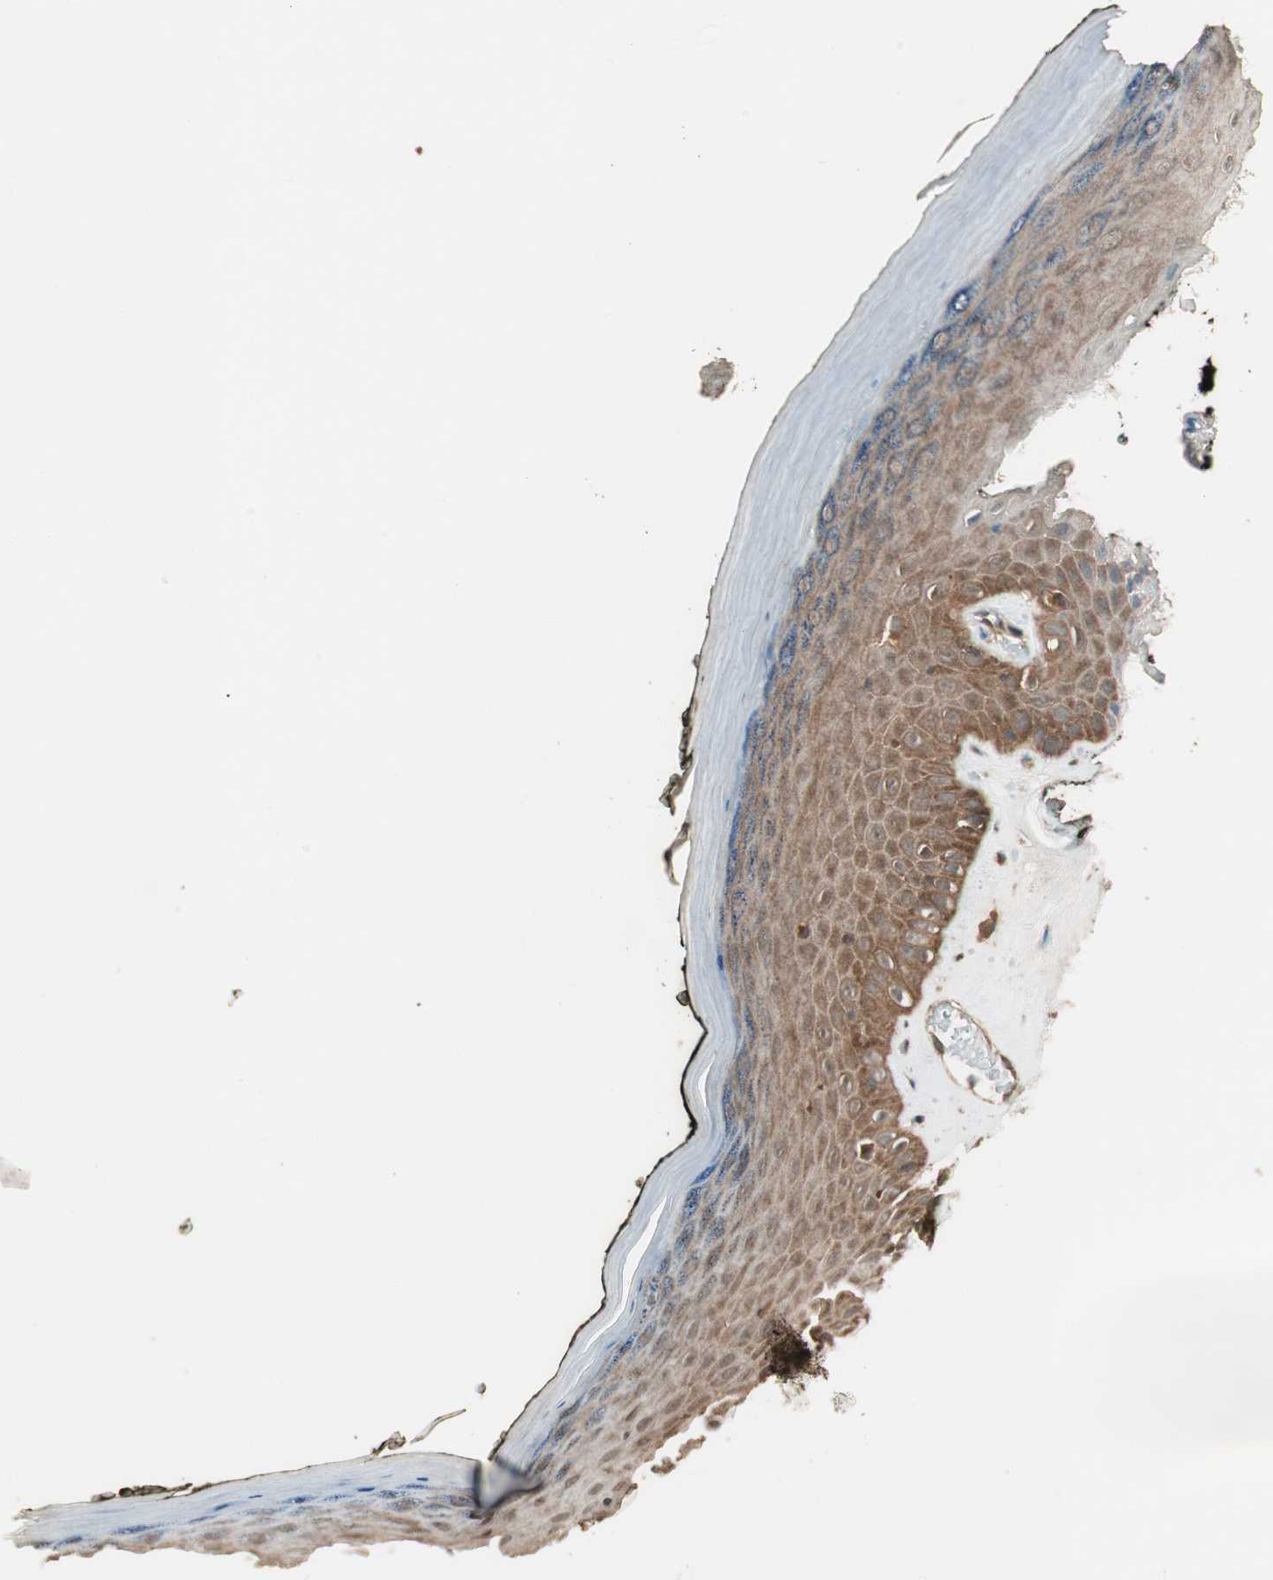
{"staining": {"intensity": "strong", "quantity": ">75%", "location": "cytoplasmic/membranous"}, "tissue": "skin", "cell_type": "Epidermal cells", "image_type": "normal", "snomed": [{"axis": "morphology", "description": "Normal tissue, NOS"}, {"axis": "morphology", "description": "Inflammation, NOS"}, {"axis": "topography", "description": "Vulva"}], "caption": "DAB (3,3'-diaminobenzidine) immunohistochemical staining of unremarkable skin exhibits strong cytoplasmic/membranous protein positivity in approximately >75% of epidermal cells.", "gene": "CNOT4", "patient": {"sex": "female", "age": 84}}